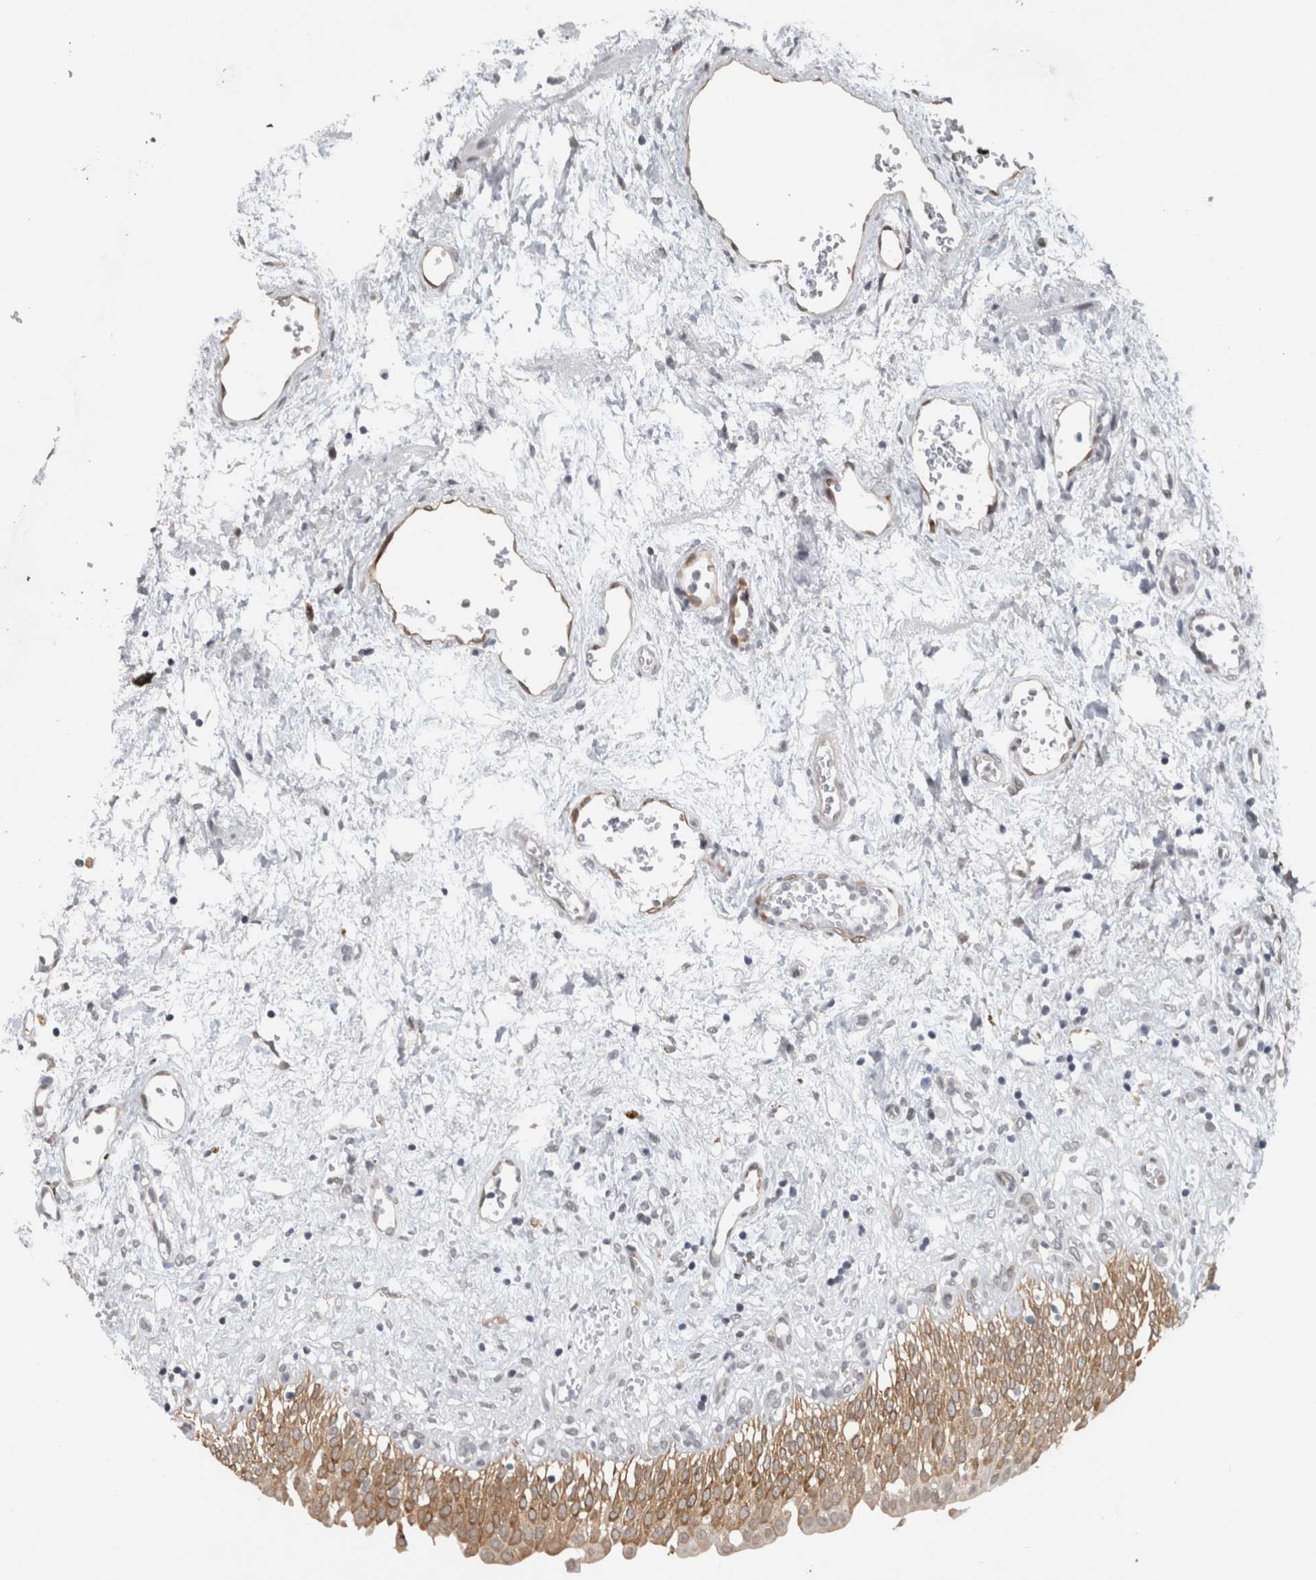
{"staining": {"intensity": "moderate", "quantity": ">75%", "location": "cytoplasmic/membranous"}, "tissue": "urinary bladder", "cell_type": "Urothelial cells", "image_type": "normal", "snomed": [{"axis": "morphology", "description": "Urothelial carcinoma, High grade"}, {"axis": "topography", "description": "Urinary bladder"}], "caption": "Urinary bladder stained for a protein (brown) reveals moderate cytoplasmic/membranous positive staining in about >75% of urothelial cells.", "gene": "PRXL2A", "patient": {"sex": "male", "age": 46}}